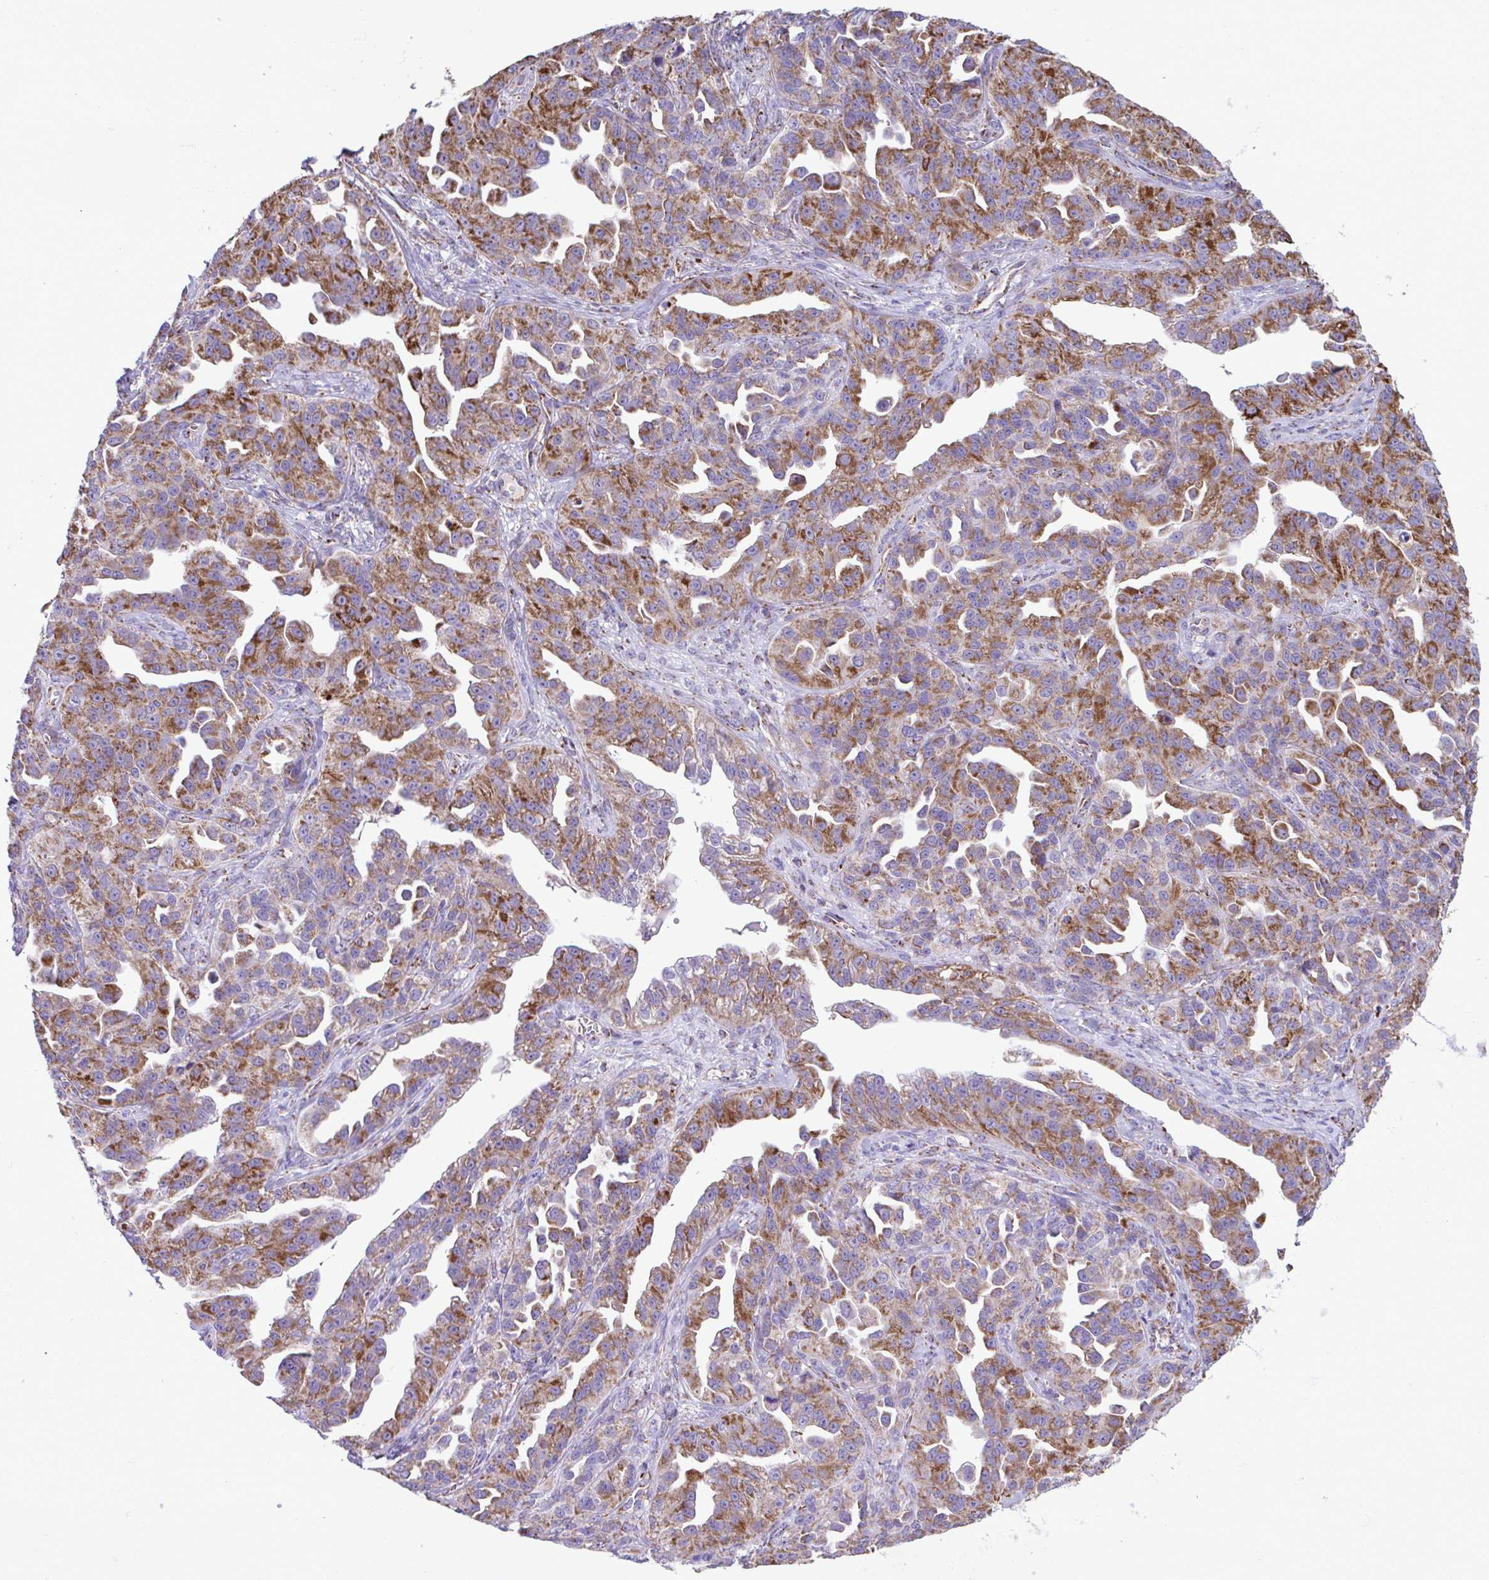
{"staining": {"intensity": "moderate", "quantity": ">75%", "location": "cytoplasmic/membranous"}, "tissue": "ovarian cancer", "cell_type": "Tumor cells", "image_type": "cancer", "snomed": [{"axis": "morphology", "description": "Cystadenocarcinoma, serous, NOS"}, {"axis": "topography", "description": "Ovary"}], "caption": "IHC (DAB) staining of serous cystadenocarcinoma (ovarian) reveals moderate cytoplasmic/membranous protein staining in approximately >75% of tumor cells. The staining was performed using DAB, with brown indicating positive protein expression. Nuclei are stained blue with hematoxylin.", "gene": "PCMTD2", "patient": {"sex": "female", "age": 75}}